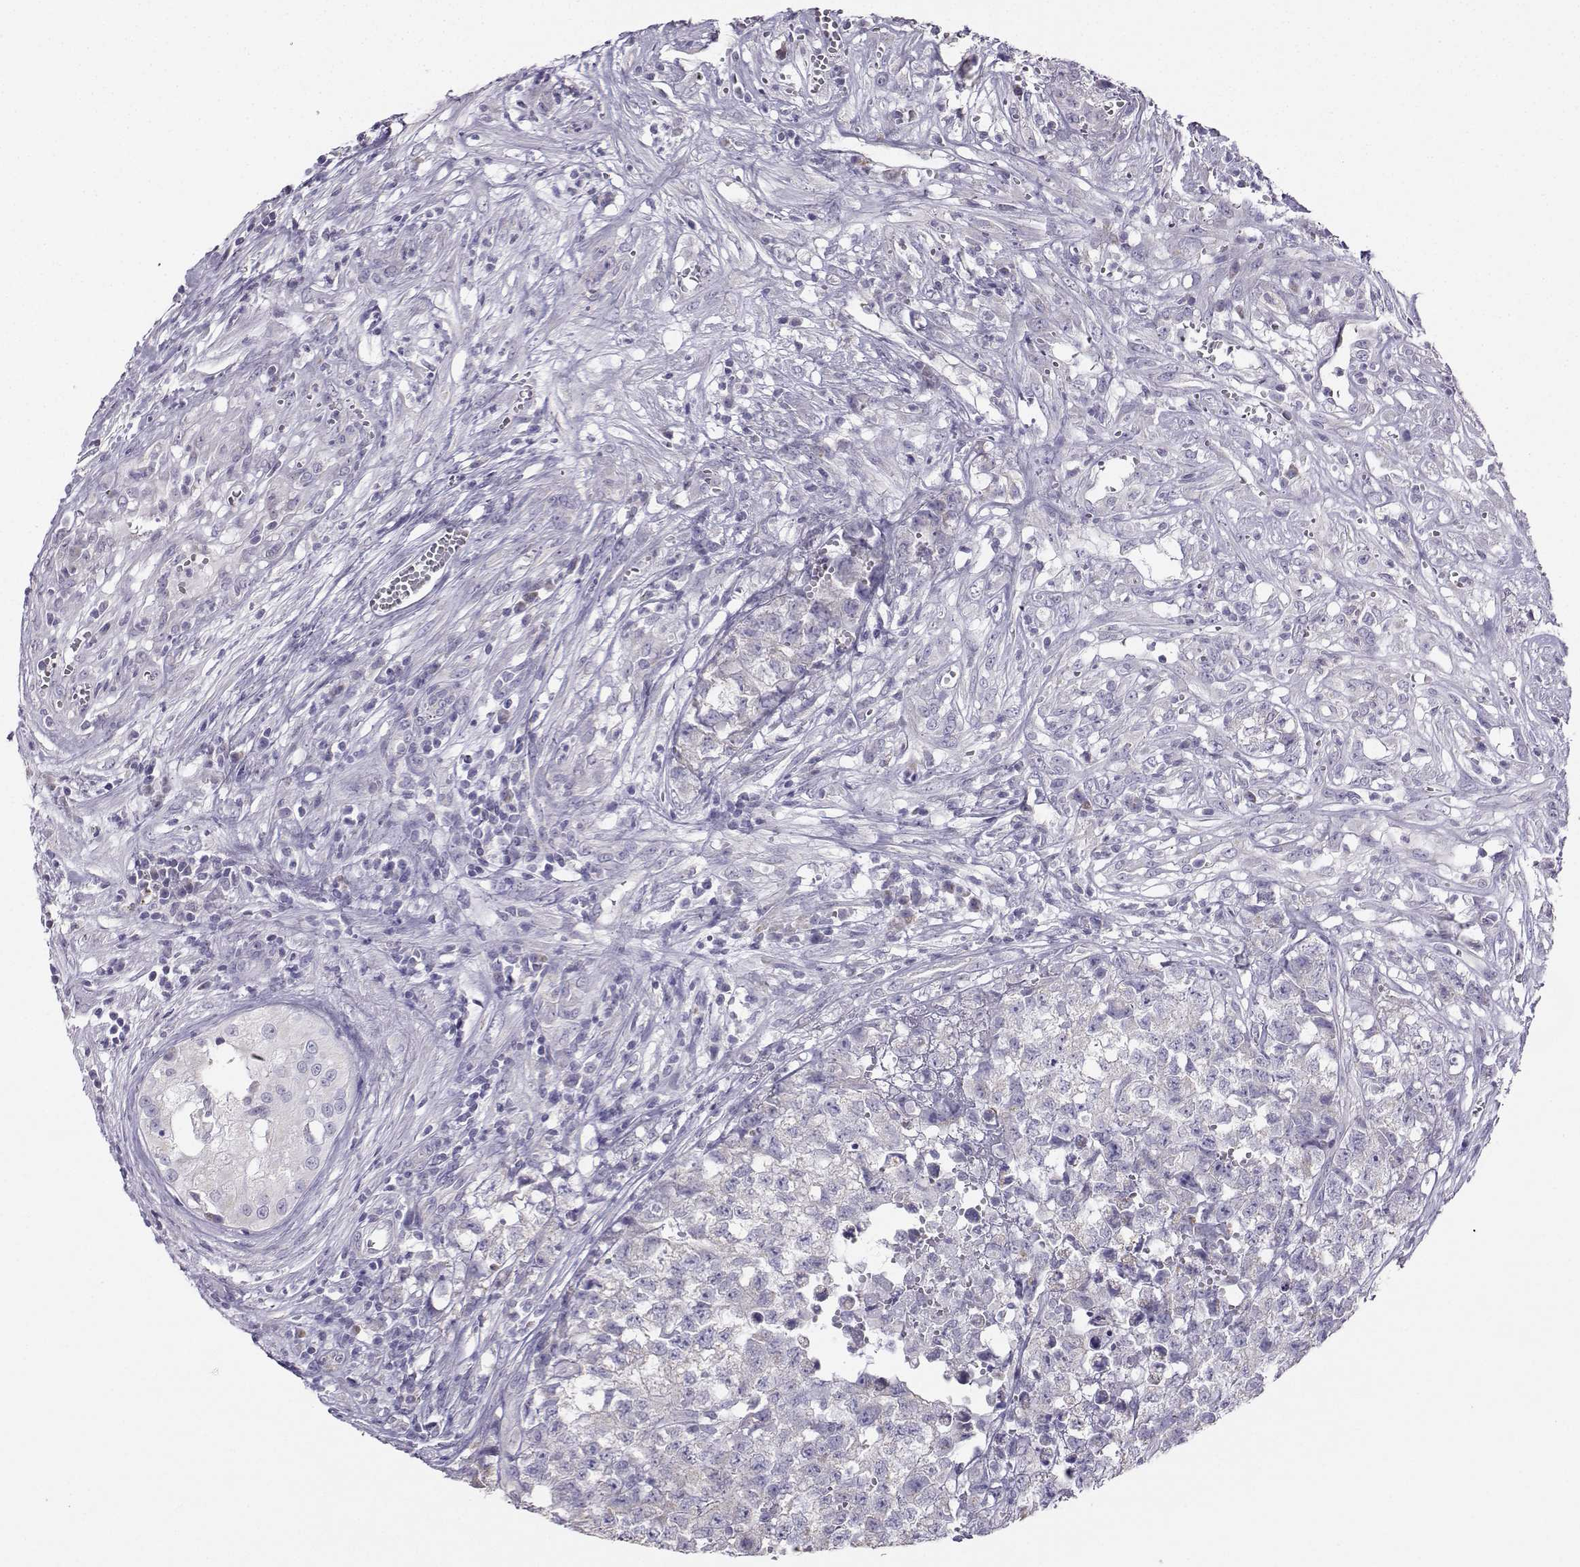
{"staining": {"intensity": "negative", "quantity": "none", "location": "none"}, "tissue": "testis cancer", "cell_type": "Tumor cells", "image_type": "cancer", "snomed": [{"axis": "morphology", "description": "Seminoma, NOS"}, {"axis": "morphology", "description": "Carcinoma, Embryonal, NOS"}, {"axis": "topography", "description": "Testis"}], "caption": "The image displays no staining of tumor cells in testis cancer.", "gene": "AVP", "patient": {"sex": "male", "age": 22}}